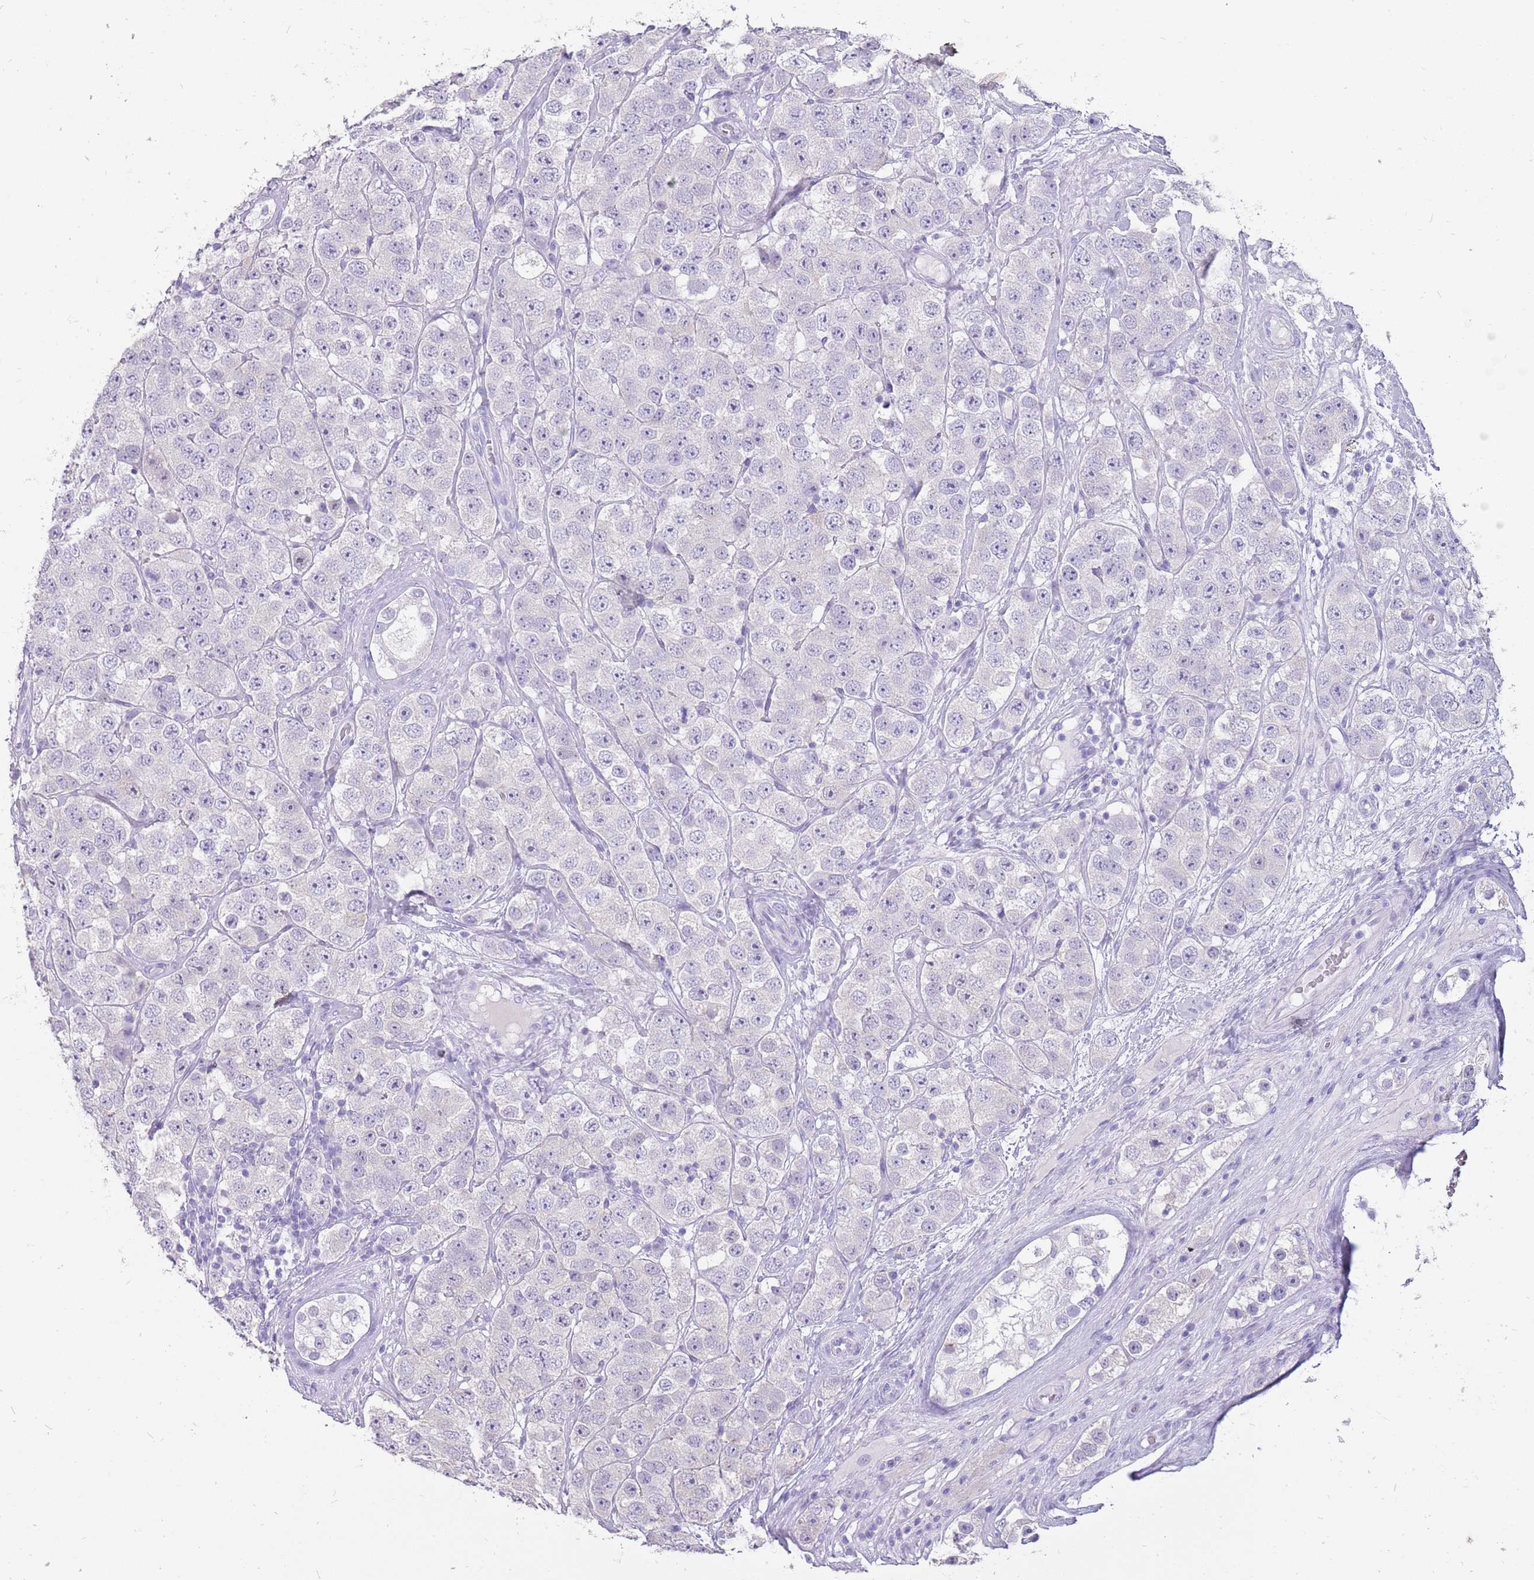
{"staining": {"intensity": "negative", "quantity": "none", "location": "none"}, "tissue": "testis cancer", "cell_type": "Tumor cells", "image_type": "cancer", "snomed": [{"axis": "morphology", "description": "Seminoma, NOS"}, {"axis": "topography", "description": "Testis"}], "caption": "Photomicrograph shows no significant protein positivity in tumor cells of testis cancer.", "gene": "NBPF3", "patient": {"sex": "male", "age": 28}}